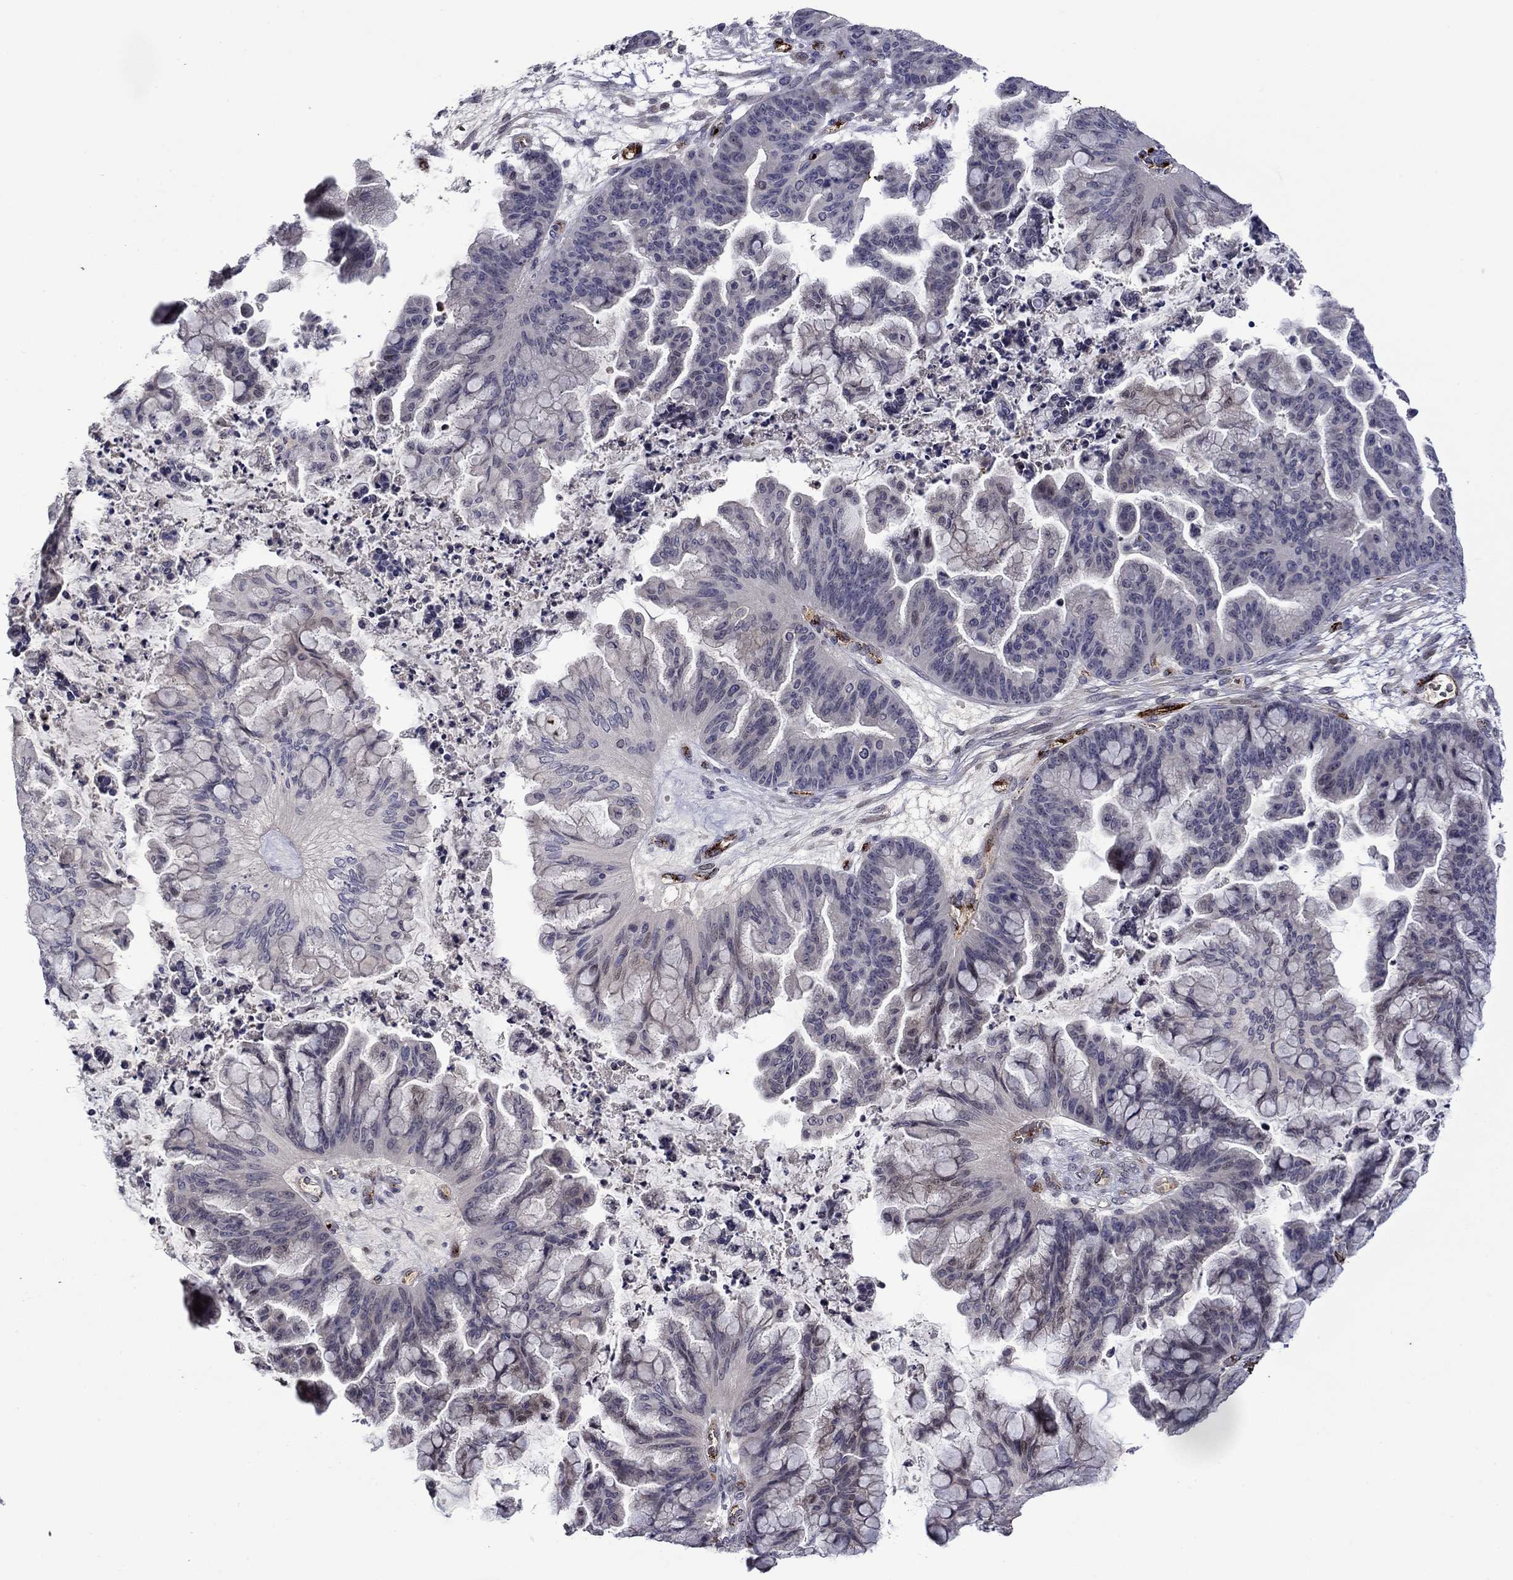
{"staining": {"intensity": "negative", "quantity": "none", "location": "none"}, "tissue": "ovarian cancer", "cell_type": "Tumor cells", "image_type": "cancer", "snomed": [{"axis": "morphology", "description": "Cystadenocarcinoma, mucinous, NOS"}, {"axis": "topography", "description": "Ovary"}], "caption": "This is an IHC histopathology image of ovarian cancer (mucinous cystadenocarcinoma). There is no positivity in tumor cells.", "gene": "SLITRK1", "patient": {"sex": "female", "age": 67}}